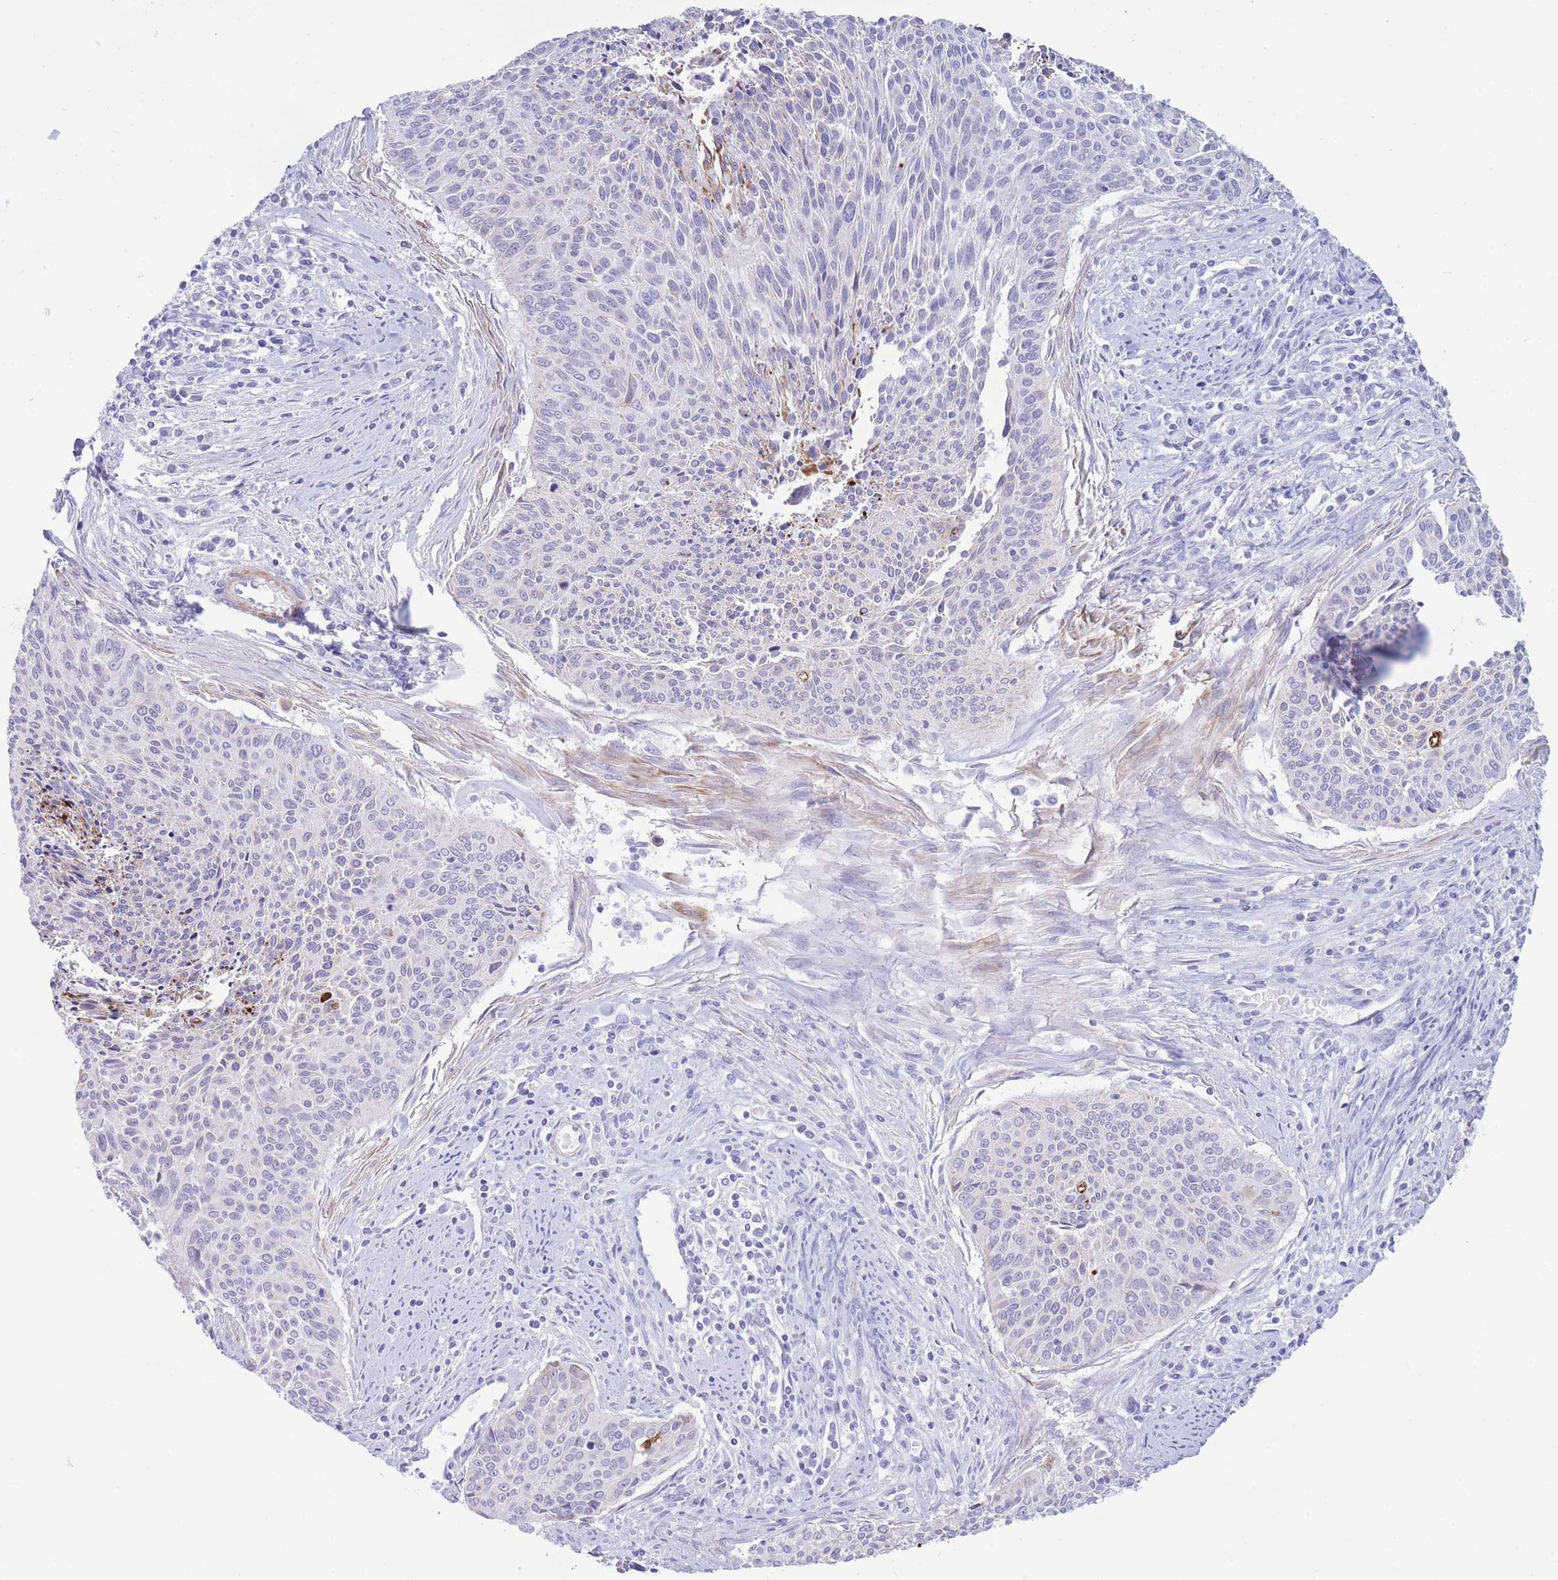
{"staining": {"intensity": "negative", "quantity": "none", "location": "none"}, "tissue": "cervical cancer", "cell_type": "Tumor cells", "image_type": "cancer", "snomed": [{"axis": "morphology", "description": "Squamous cell carcinoma, NOS"}, {"axis": "topography", "description": "Cervix"}], "caption": "Immunohistochemistry image of neoplastic tissue: cervical cancer stained with DAB demonstrates no significant protein positivity in tumor cells.", "gene": "VWA8", "patient": {"sex": "female", "age": 55}}